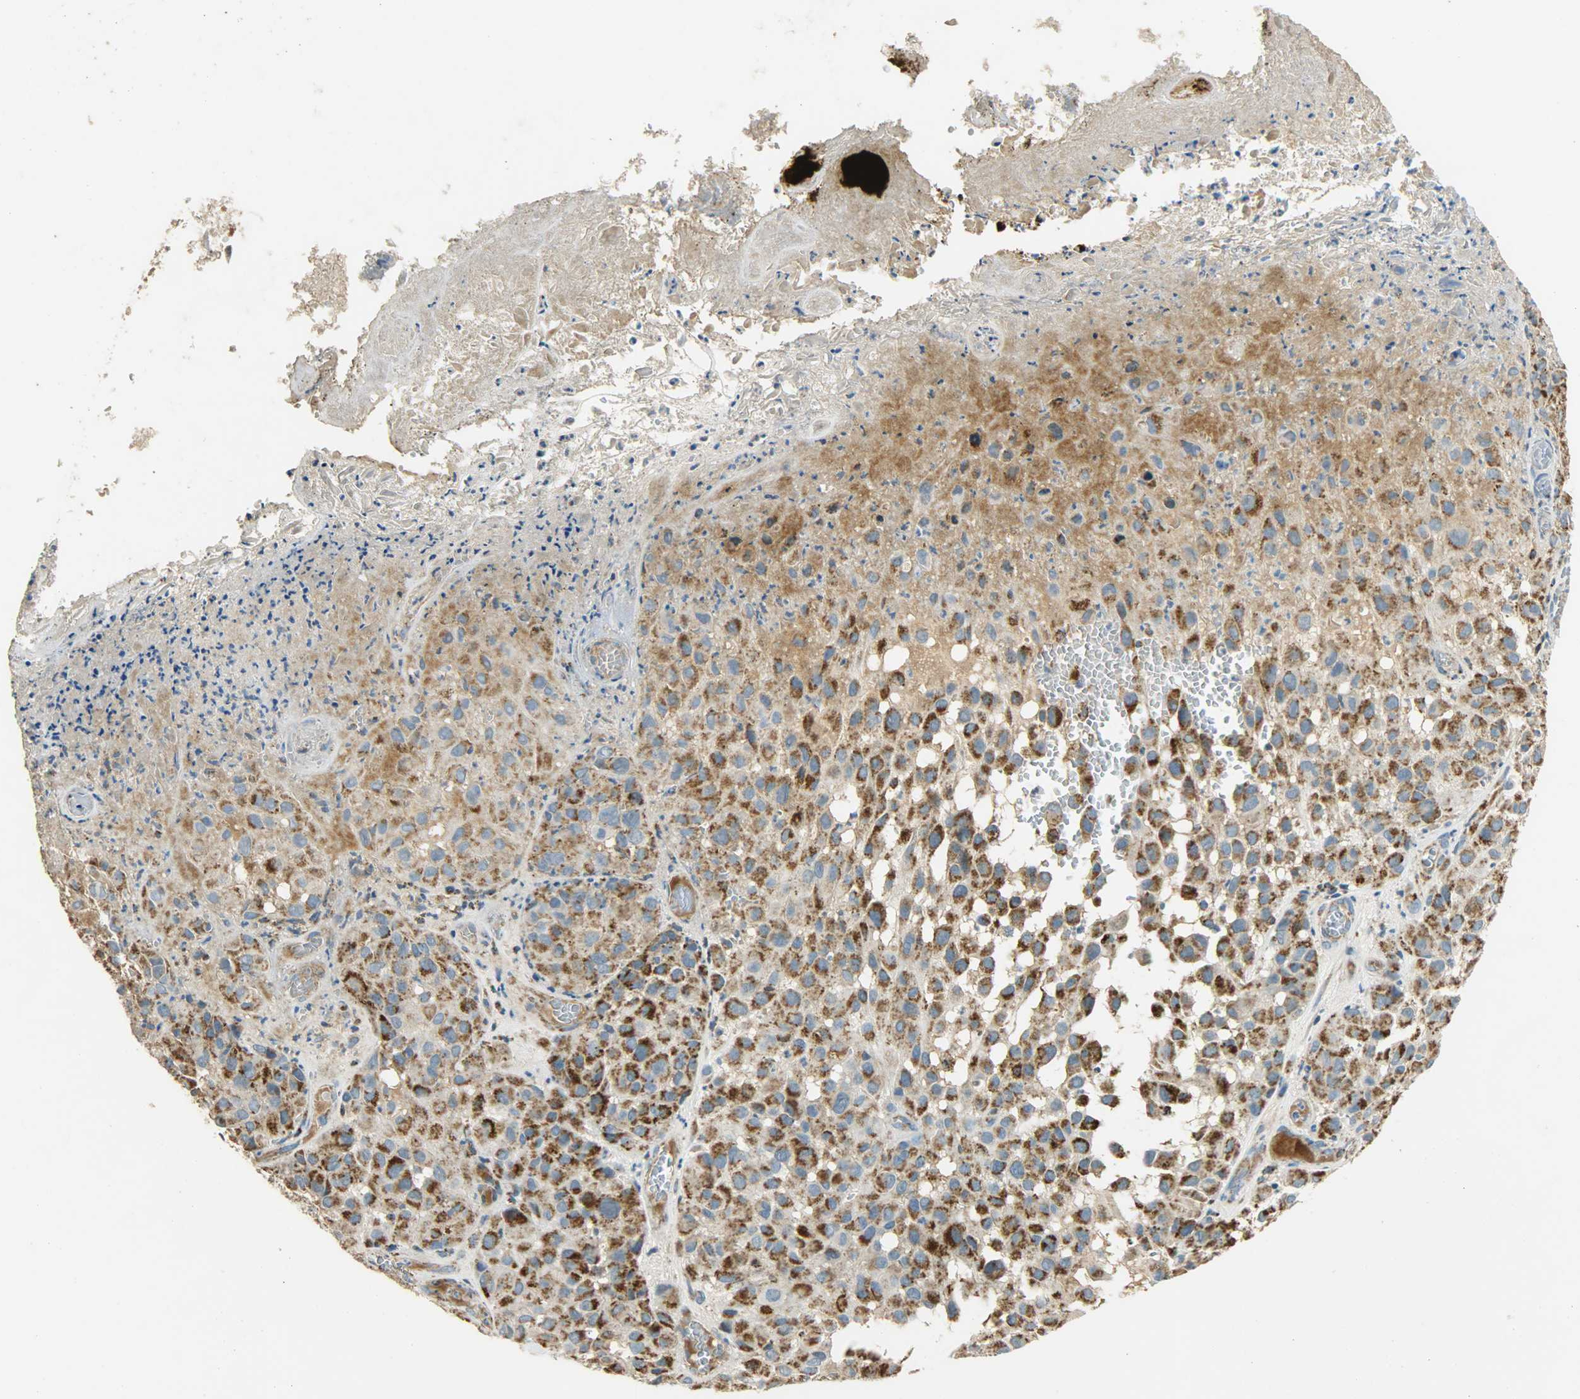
{"staining": {"intensity": "moderate", "quantity": ">75%", "location": "cytoplasmic/membranous"}, "tissue": "melanoma", "cell_type": "Tumor cells", "image_type": "cancer", "snomed": [{"axis": "morphology", "description": "Malignant melanoma, NOS"}, {"axis": "topography", "description": "Skin"}], "caption": "Moderate cytoplasmic/membranous protein expression is appreciated in approximately >75% of tumor cells in malignant melanoma. The staining was performed using DAB, with brown indicating positive protein expression. Nuclei are stained blue with hematoxylin.", "gene": "HDHD5", "patient": {"sex": "female", "age": 21}}